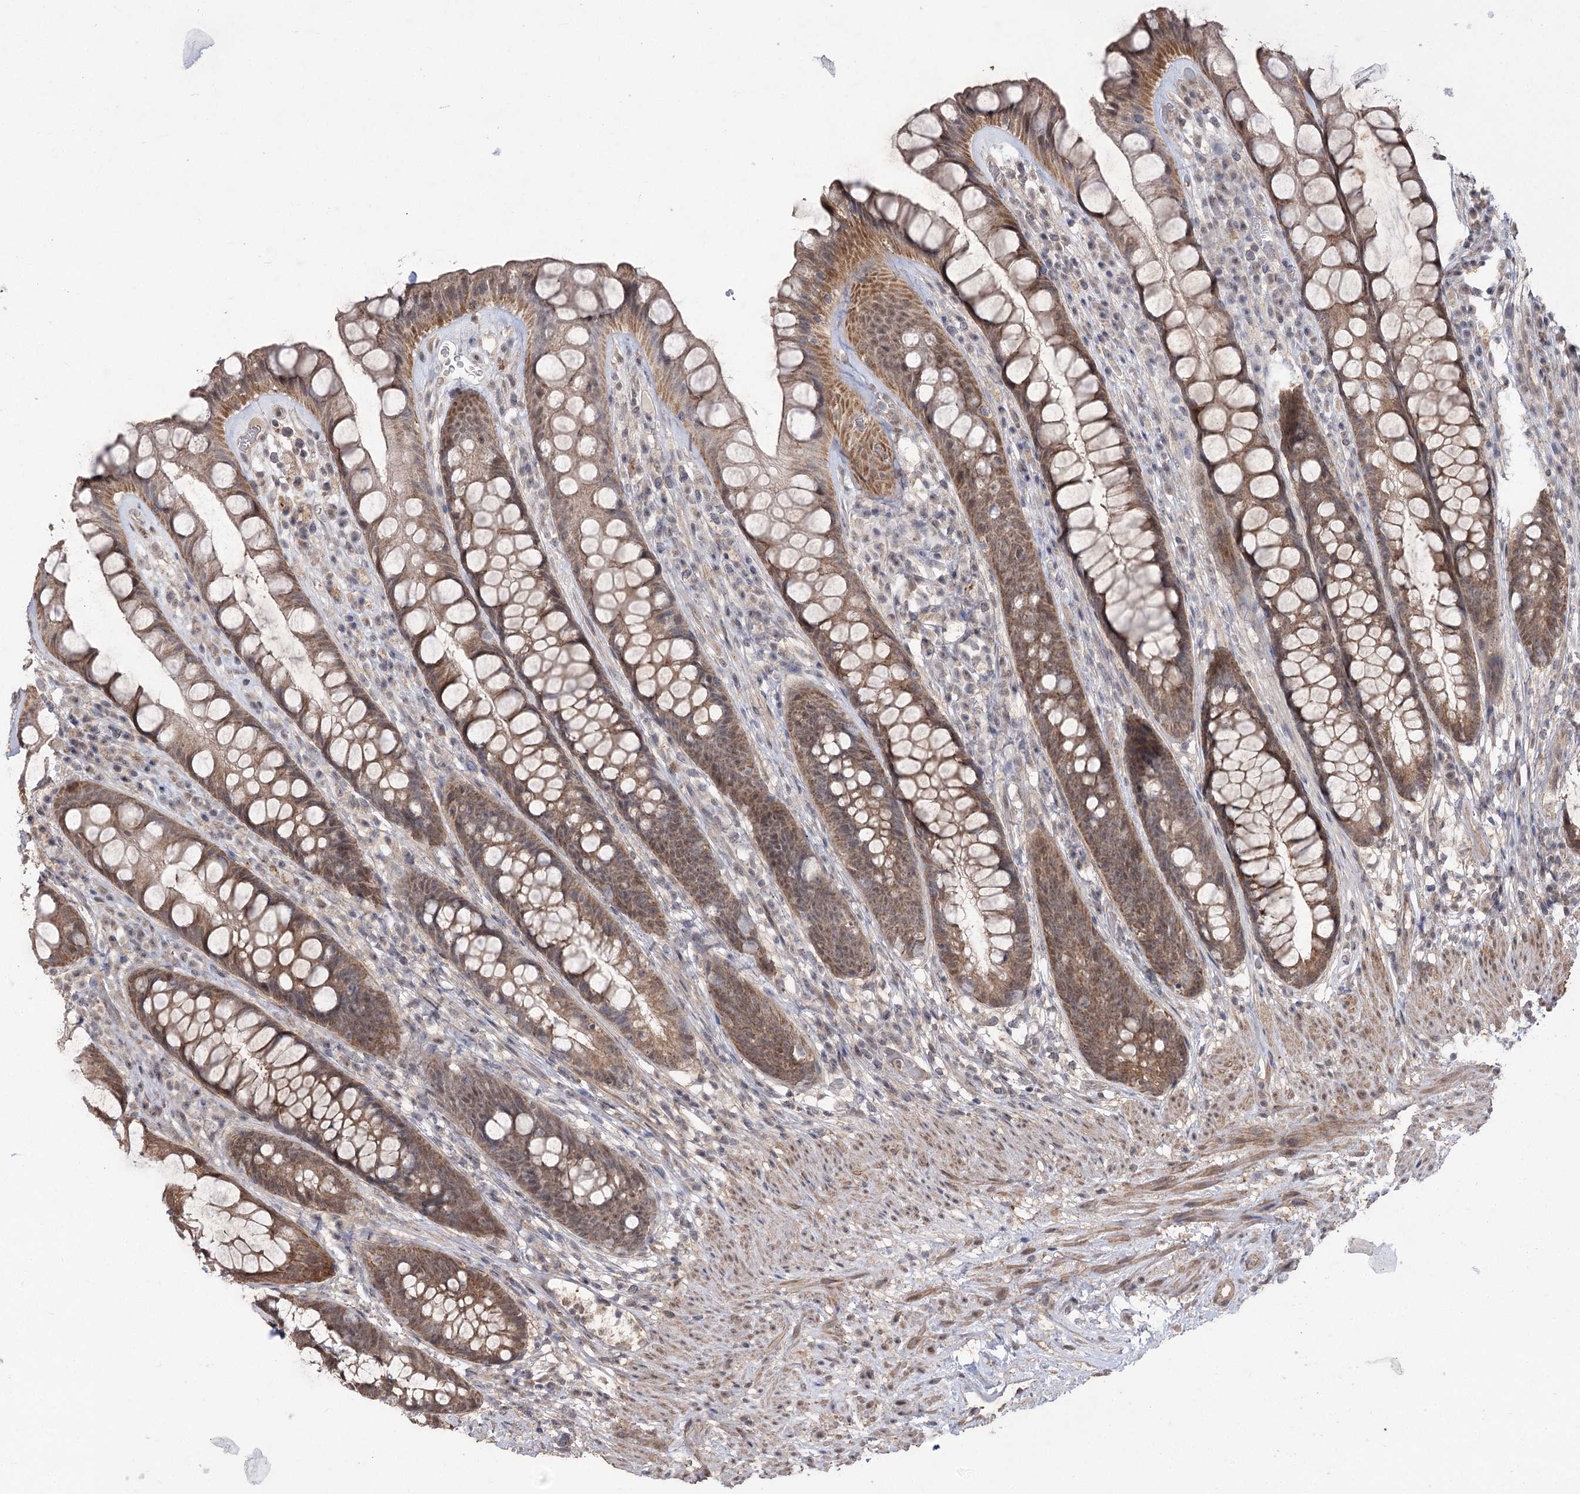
{"staining": {"intensity": "moderate", "quantity": ">75%", "location": "cytoplasmic/membranous,nuclear"}, "tissue": "rectum", "cell_type": "Glandular cells", "image_type": "normal", "snomed": [{"axis": "morphology", "description": "Normal tissue, NOS"}, {"axis": "topography", "description": "Rectum"}], "caption": "Rectum stained with immunohistochemistry (IHC) shows moderate cytoplasmic/membranous,nuclear positivity in approximately >75% of glandular cells. (DAB (3,3'-diaminobenzidine) = brown stain, brightfield microscopy at high magnification).", "gene": "TENM2", "patient": {"sex": "male", "age": 74}}